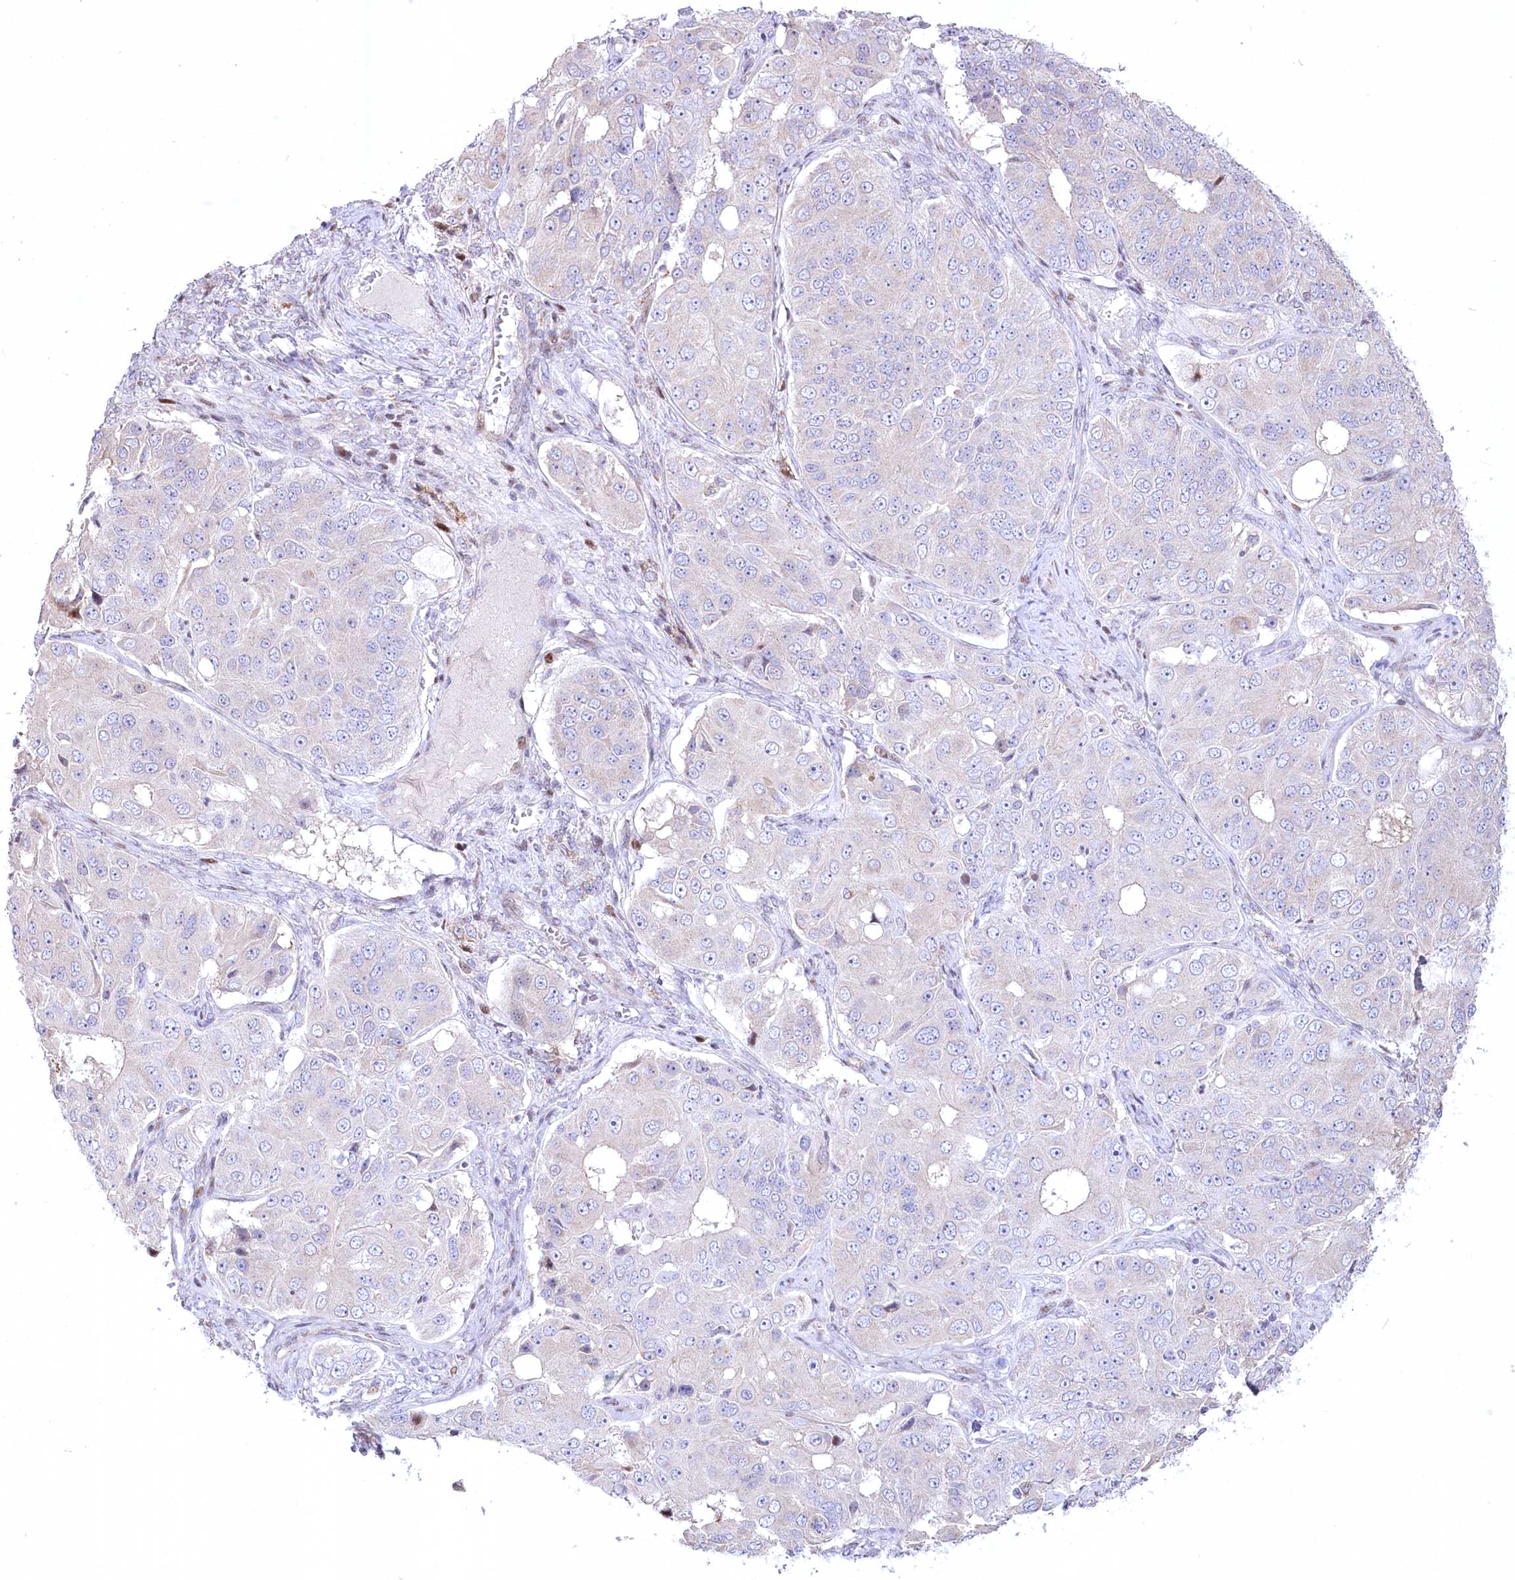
{"staining": {"intensity": "negative", "quantity": "none", "location": "none"}, "tissue": "ovarian cancer", "cell_type": "Tumor cells", "image_type": "cancer", "snomed": [{"axis": "morphology", "description": "Carcinoma, endometroid"}, {"axis": "topography", "description": "Ovary"}], "caption": "Ovarian cancer (endometroid carcinoma) was stained to show a protein in brown. There is no significant expression in tumor cells.", "gene": "CEP164", "patient": {"sex": "female", "age": 51}}